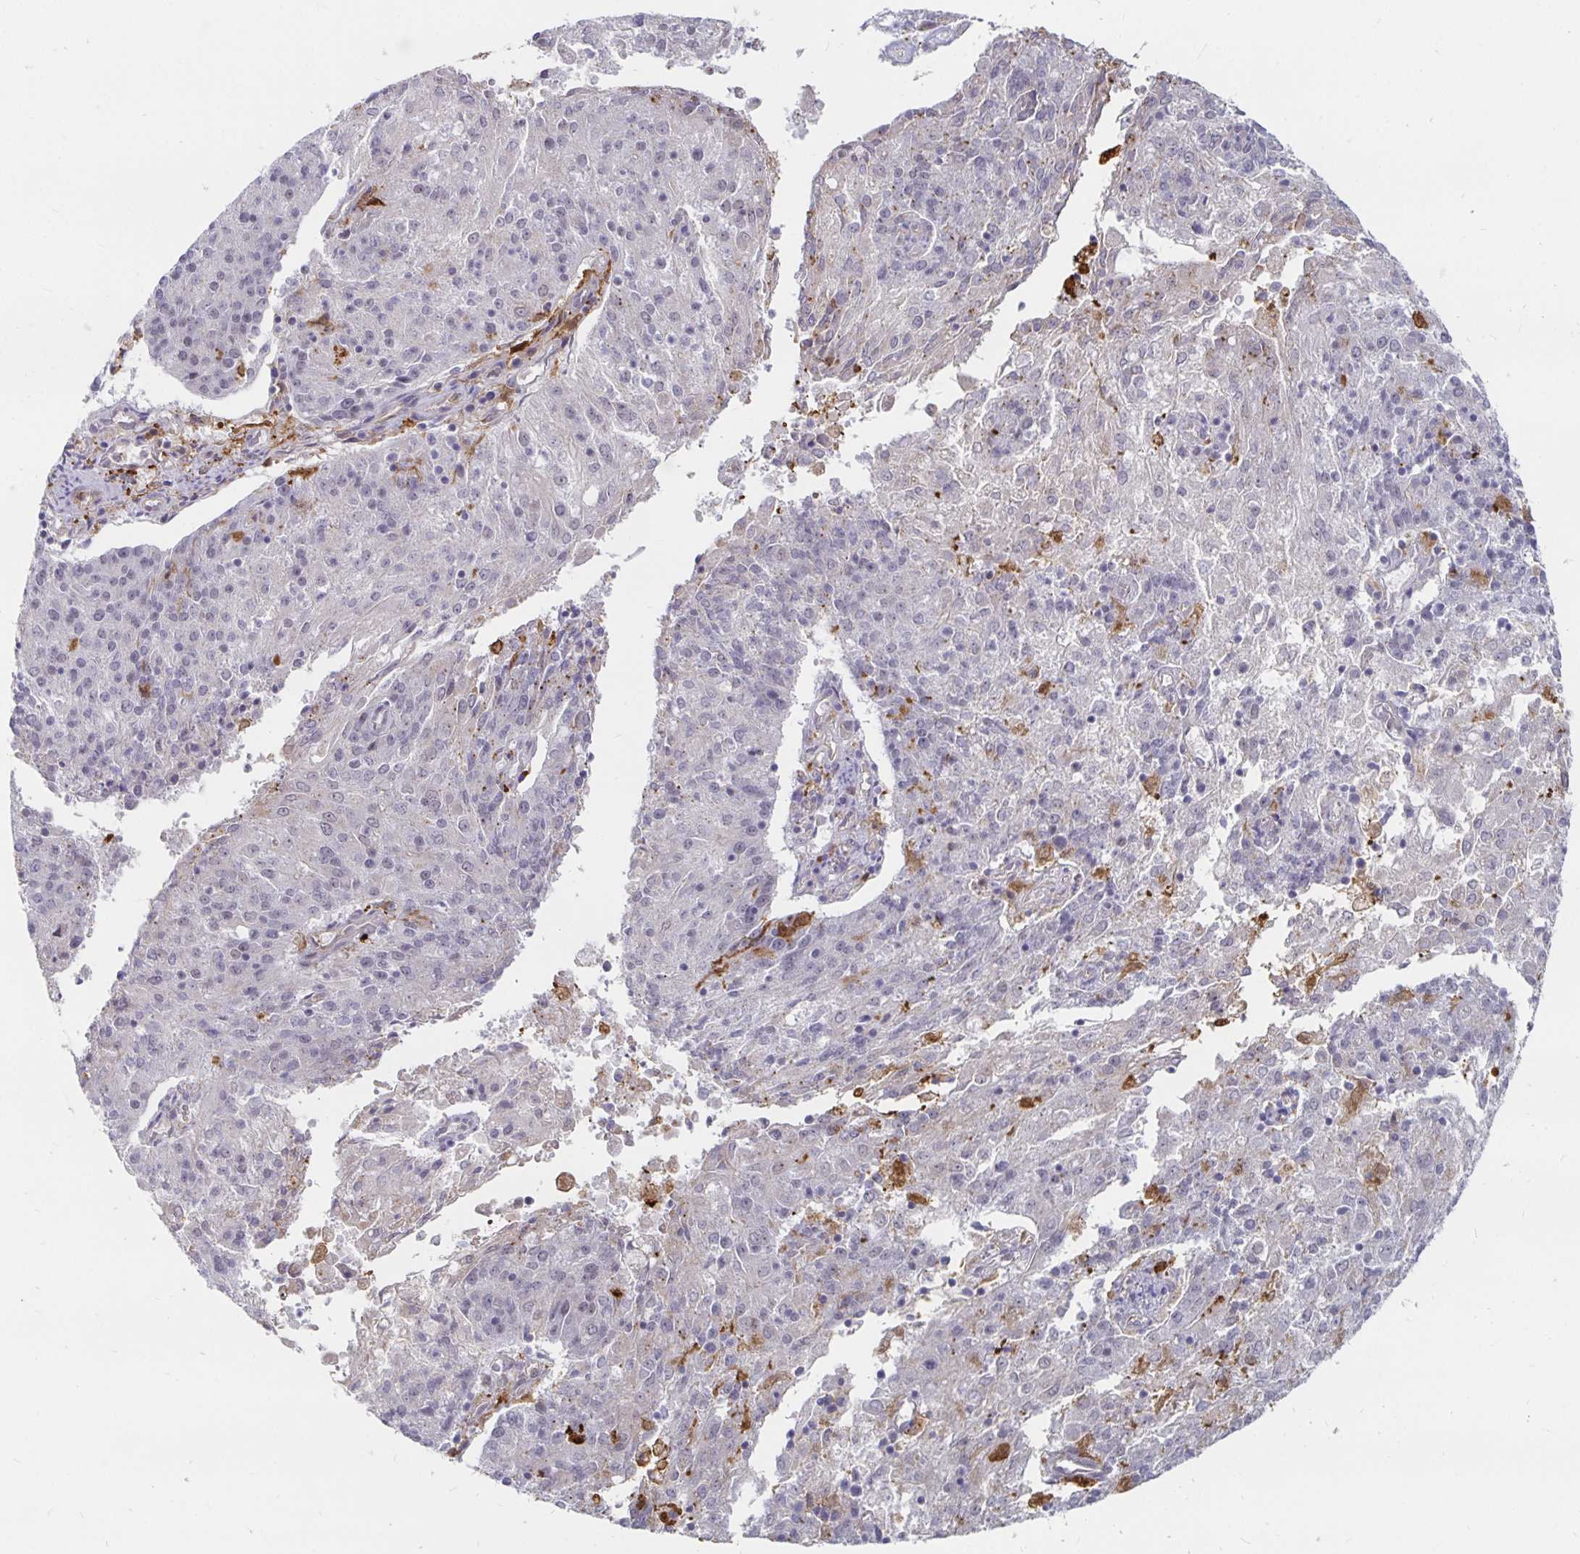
{"staining": {"intensity": "negative", "quantity": "none", "location": "none"}, "tissue": "endometrial cancer", "cell_type": "Tumor cells", "image_type": "cancer", "snomed": [{"axis": "morphology", "description": "Adenocarcinoma, NOS"}, {"axis": "topography", "description": "Endometrium"}], "caption": "This is an immunohistochemistry (IHC) micrograph of adenocarcinoma (endometrial). There is no staining in tumor cells.", "gene": "CCDC85A", "patient": {"sex": "female", "age": 82}}